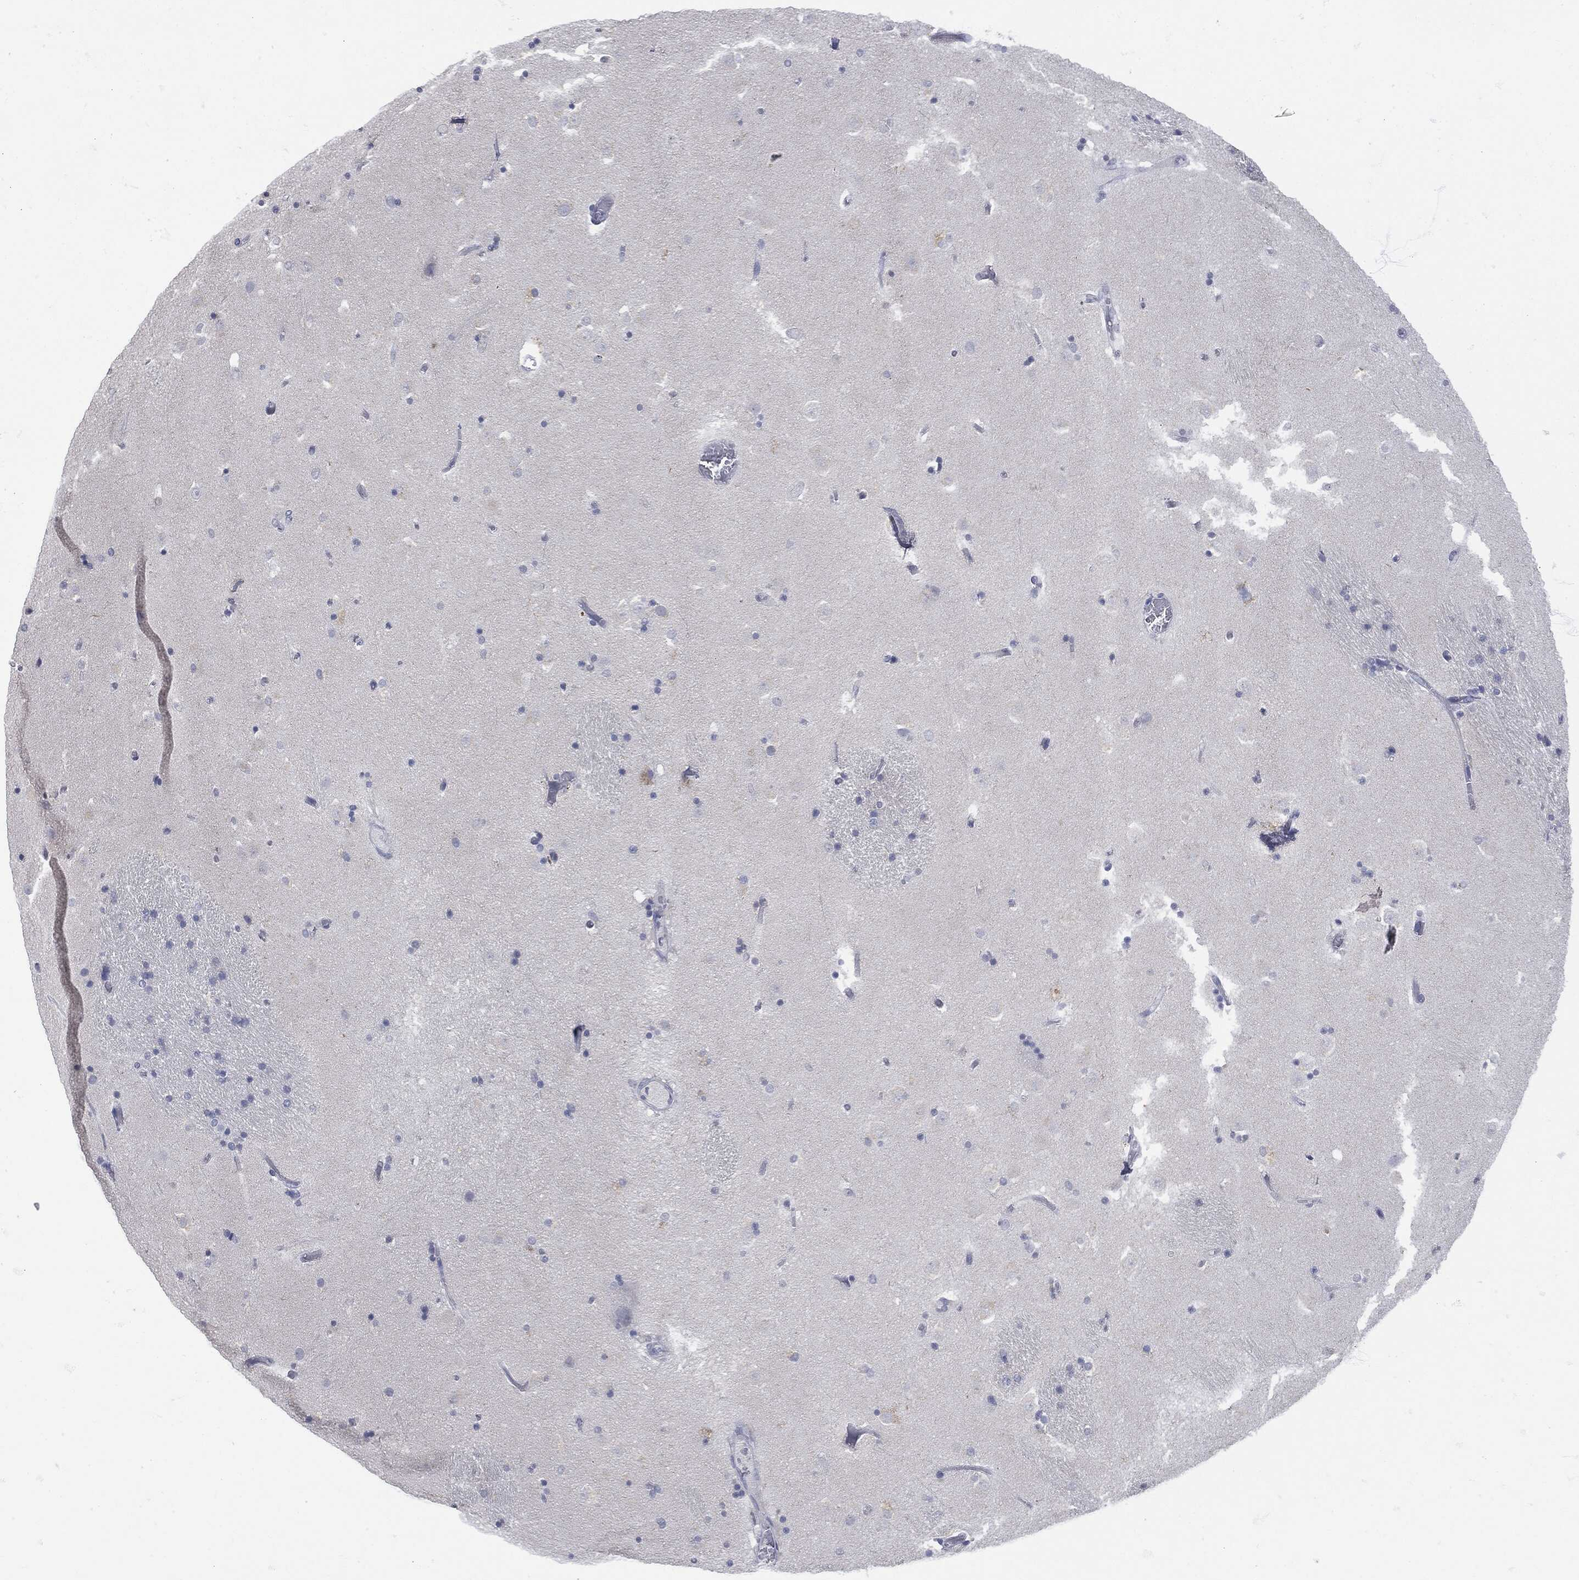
{"staining": {"intensity": "negative", "quantity": "none", "location": "none"}, "tissue": "caudate", "cell_type": "Glial cells", "image_type": "normal", "snomed": [{"axis": "morphology", "description": "Normal tissue, NOS"}, {"axis": "topography", "description": "Lateral ventricle wall"}], "caption": "DAB (3,3'-diaminobenzidine) immunohistochemical staining of unremarkable caudate reveals no significant expression in glial cells.", "gene": "UBE2C", "patient": {"sex": "male", "age": 51}}